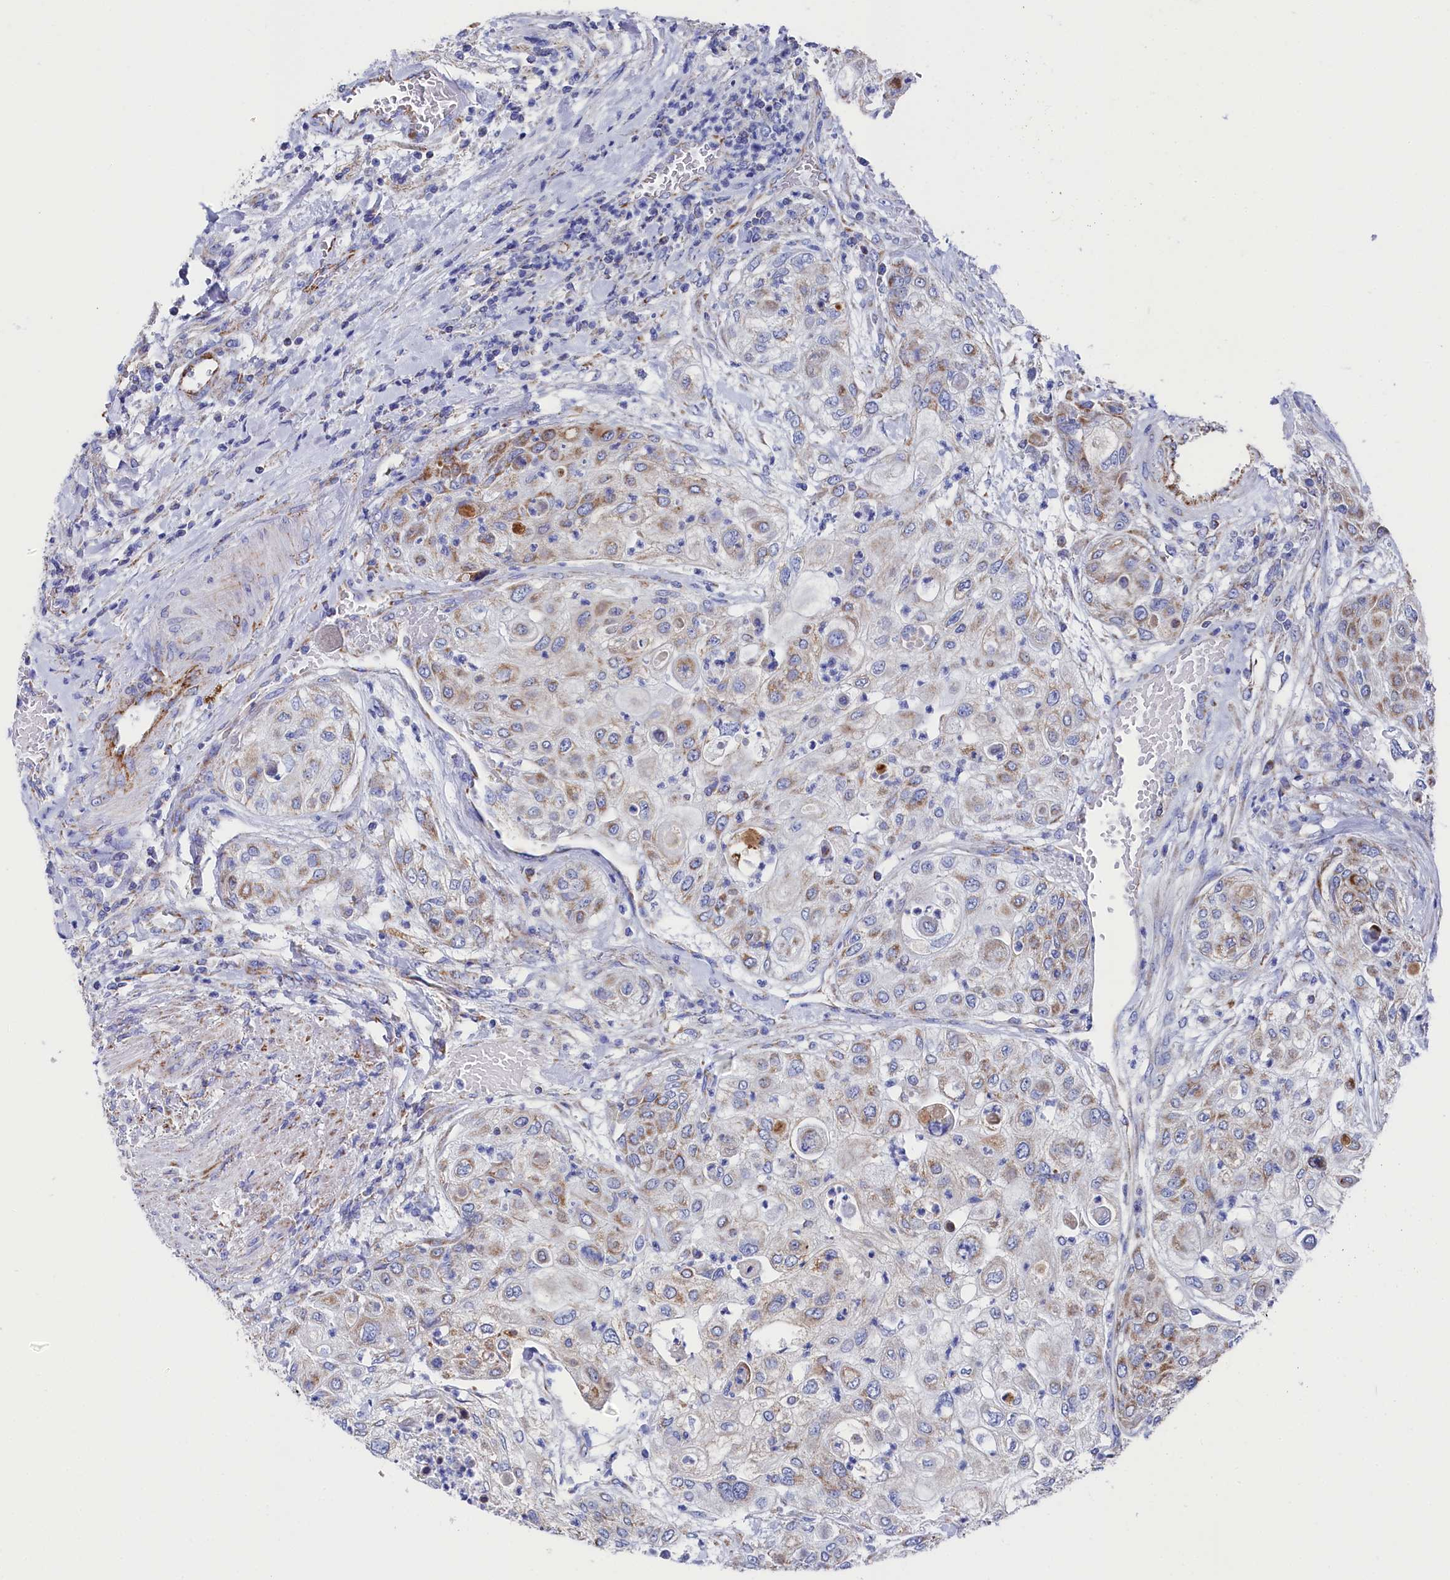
{"staining": {"intensity": "weak", "quantity": "<25%", "location": "cytoplasmic/membranous"}, "tissue": "urothelial cancer", "cell_type": "Tumor cells", "image_type": "cancer", "snomed": [{"axis": "morphology", "description": "Urothelial carcinoma, High grade"}, {"axis": "topography", "description": "Urinary bladder"}], "caption": "An image of urothelial carcinoma (high-grade) stained for a protein shows no brown staining in tumor cells. Brightfield microscopy of immunohistochemistry (IHC) stained with DAB (3,3'-diaminobenzidine) (brown) and hematoxylin (blue), captured at high magnification.", "gene": "MMAB", "patient": {"sex": "female", "age": 79}}